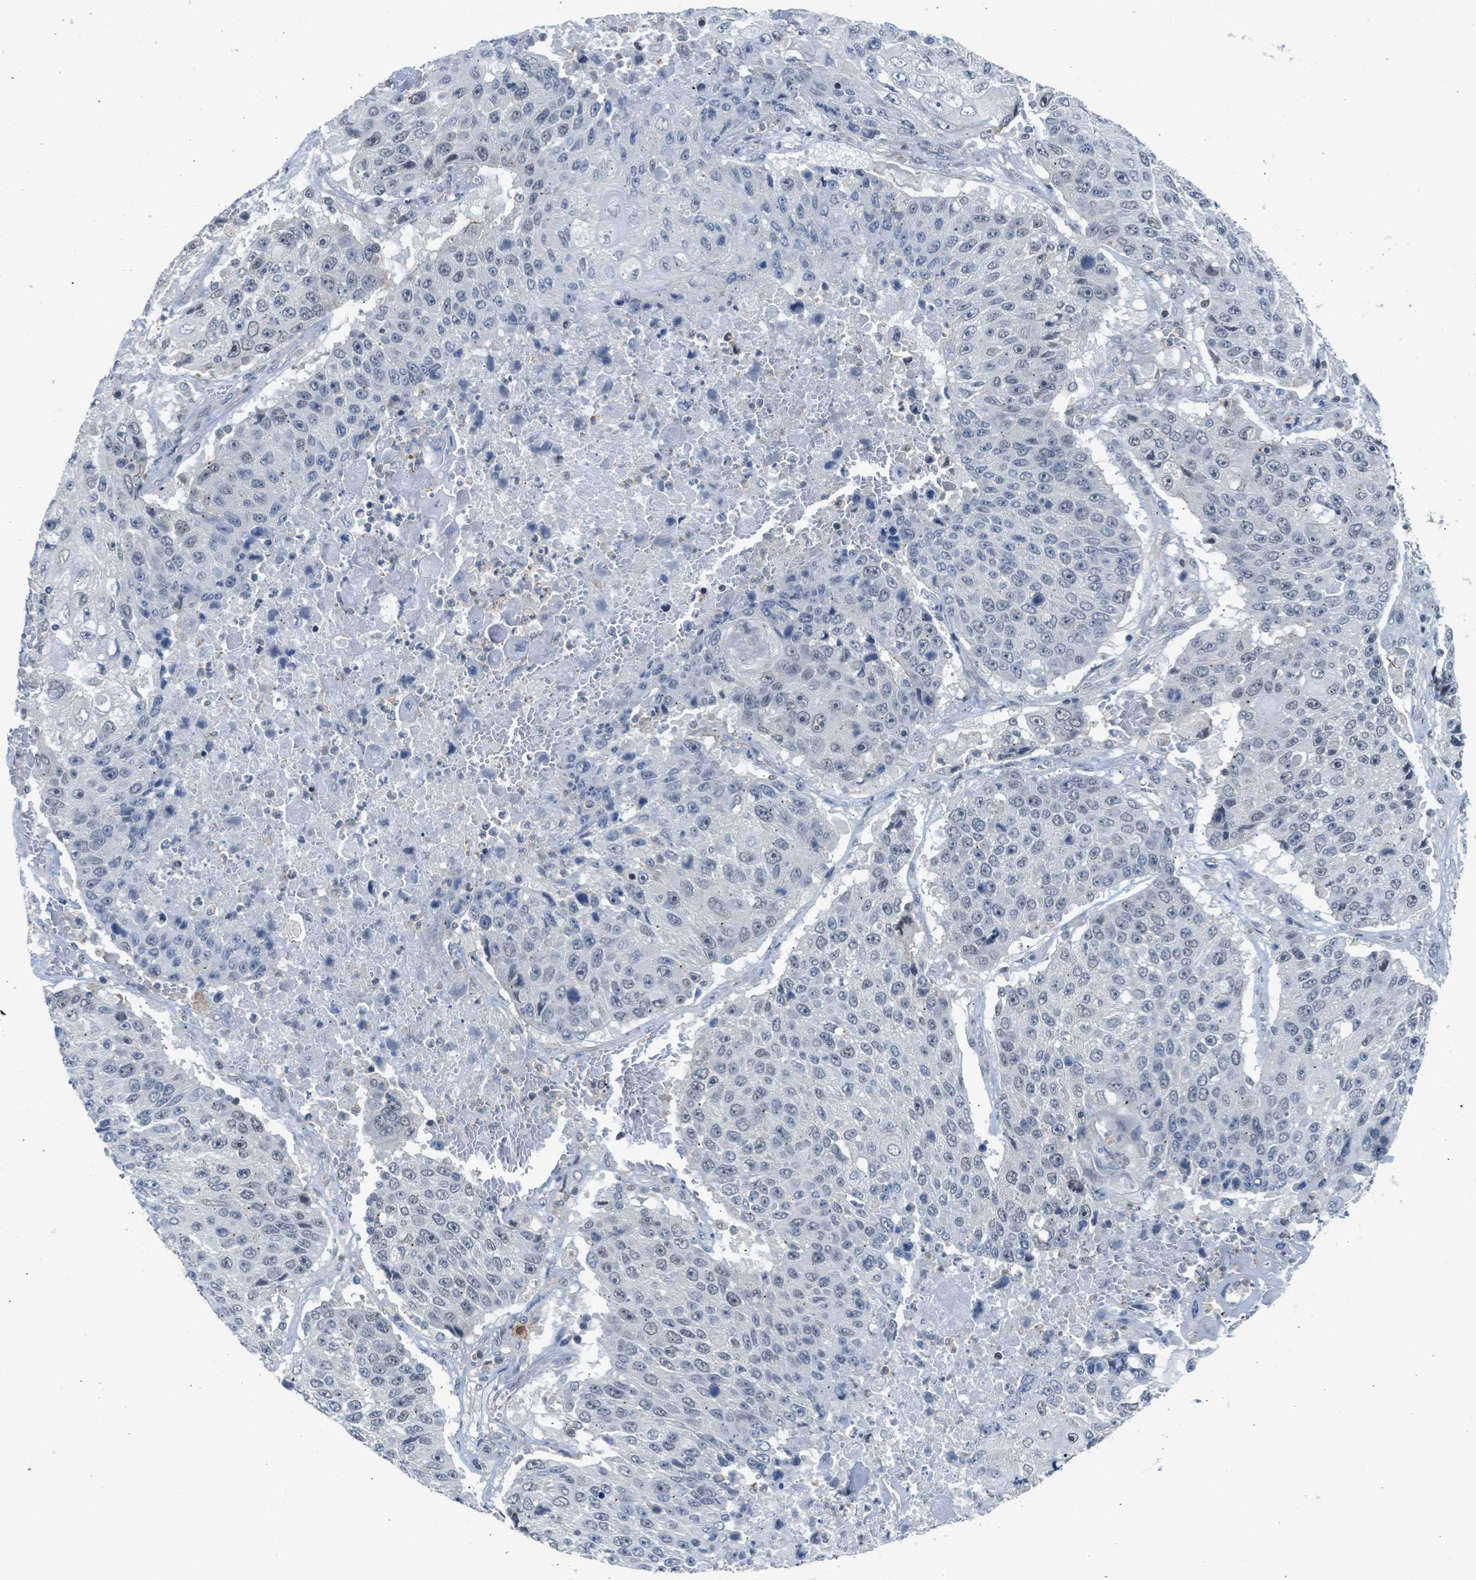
{"staining": {"intensity": "negative", "quantity": "none", "location": "none"}, "tissue": "lung cancer", "cell_type": "Tumor cells", "image_type": "cancer", "snomed": [{"axis": "morphology", "description": "Squamous cell carcinoma, NOS"}, {"axis": "topography", "description": "Lung"}], "caption": "DAB immunohistochemical staining of human lung cancer shows no significant expression in tumor cells.", "gene": "TTBK2", "patient": {"sex": "male", "age": 61}}